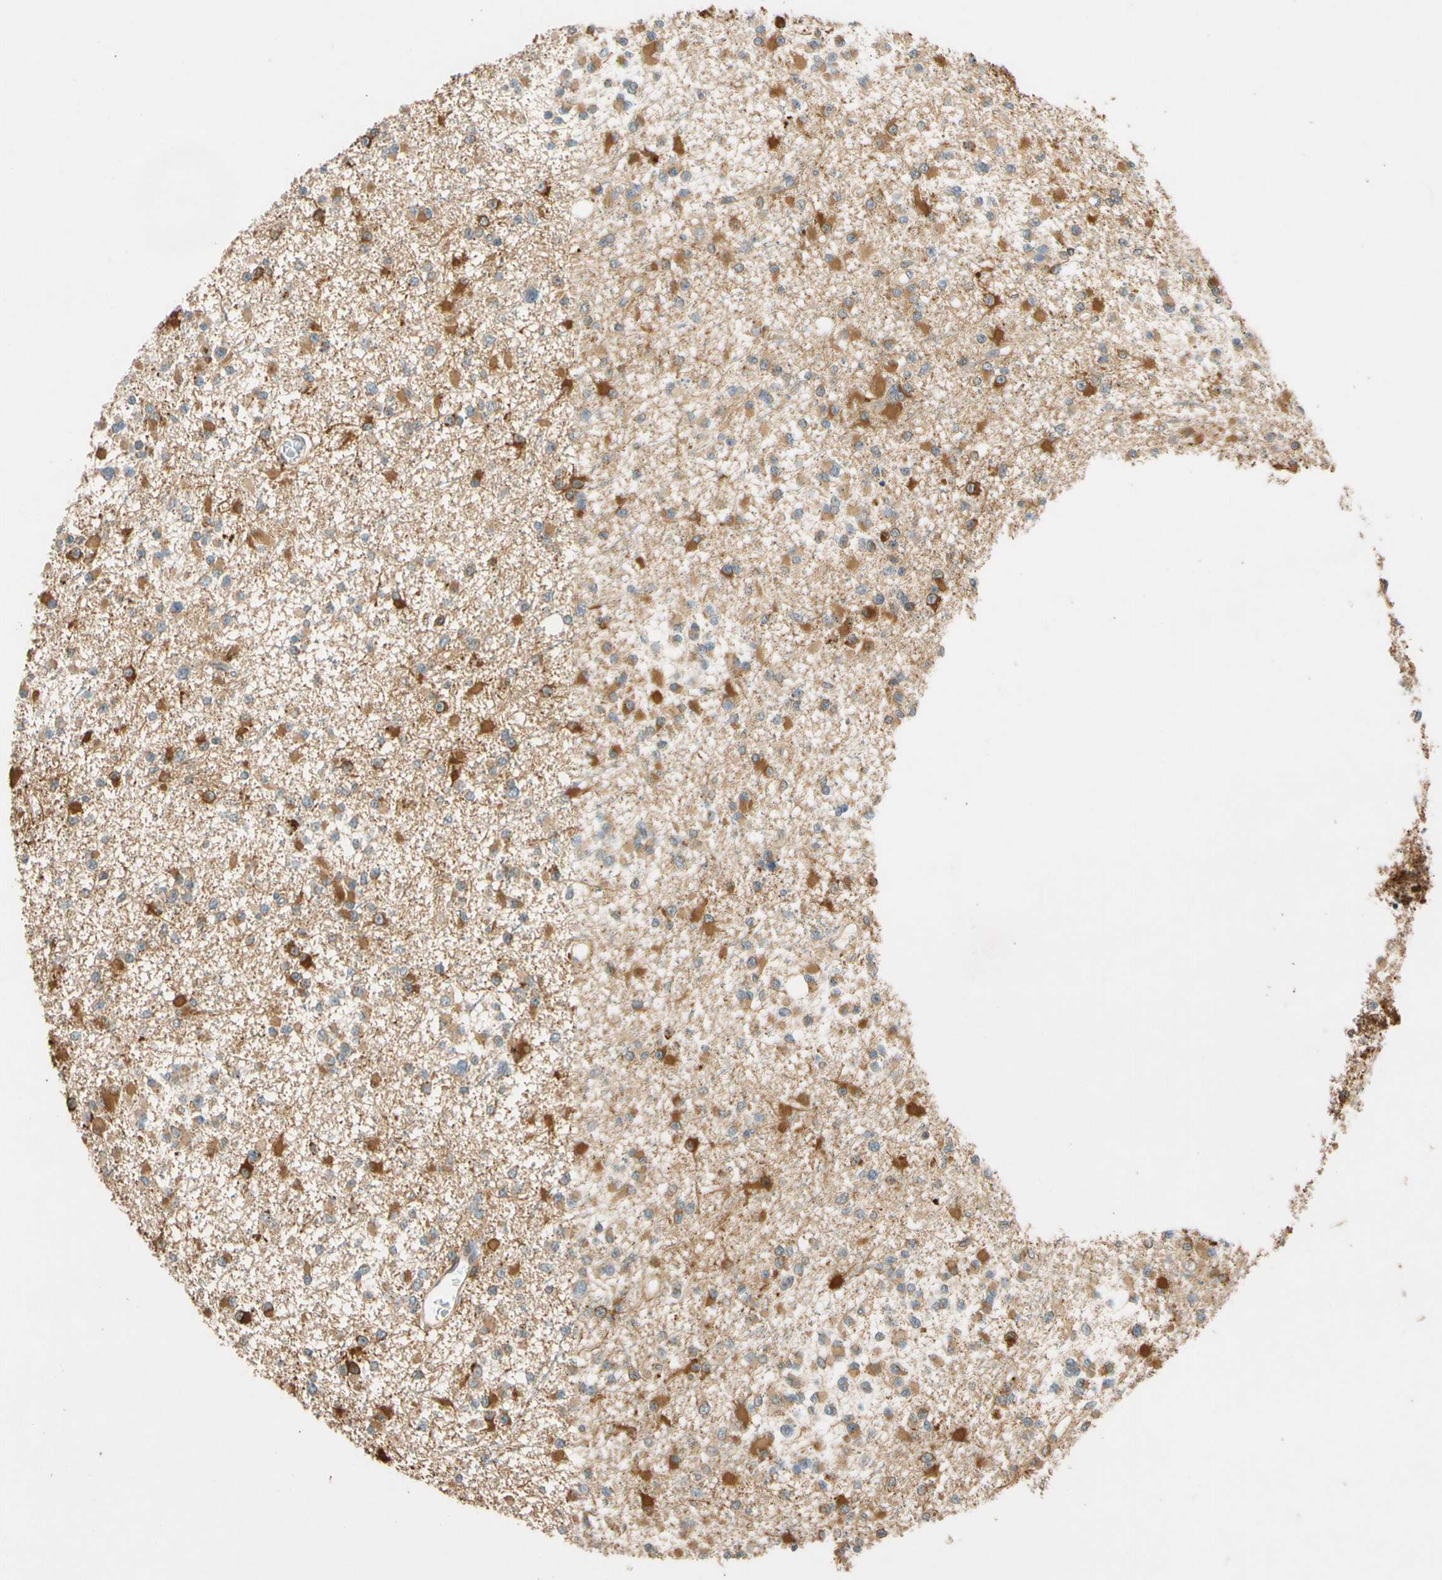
{"staining": {"intensity": "weak", "quantity": "25%-75%", "location": "cytoplasmic/membranous"}, "tissue": "glioma", "cell_type": "Tumor cells", "image_type": "cancer", "snomed": [{"axis": "morphology", "description": "Glioma, malignant, Low grade"}, {"axis": "topography", "description": "Brain"}], "caption": "Malignant glioma (low-grade) stained for a protein demonstrates weak cytoplasmic/membranous positivity in tumor cells.", "gene": "GATD1", "patient": {"sex": "female", "age": 22}}